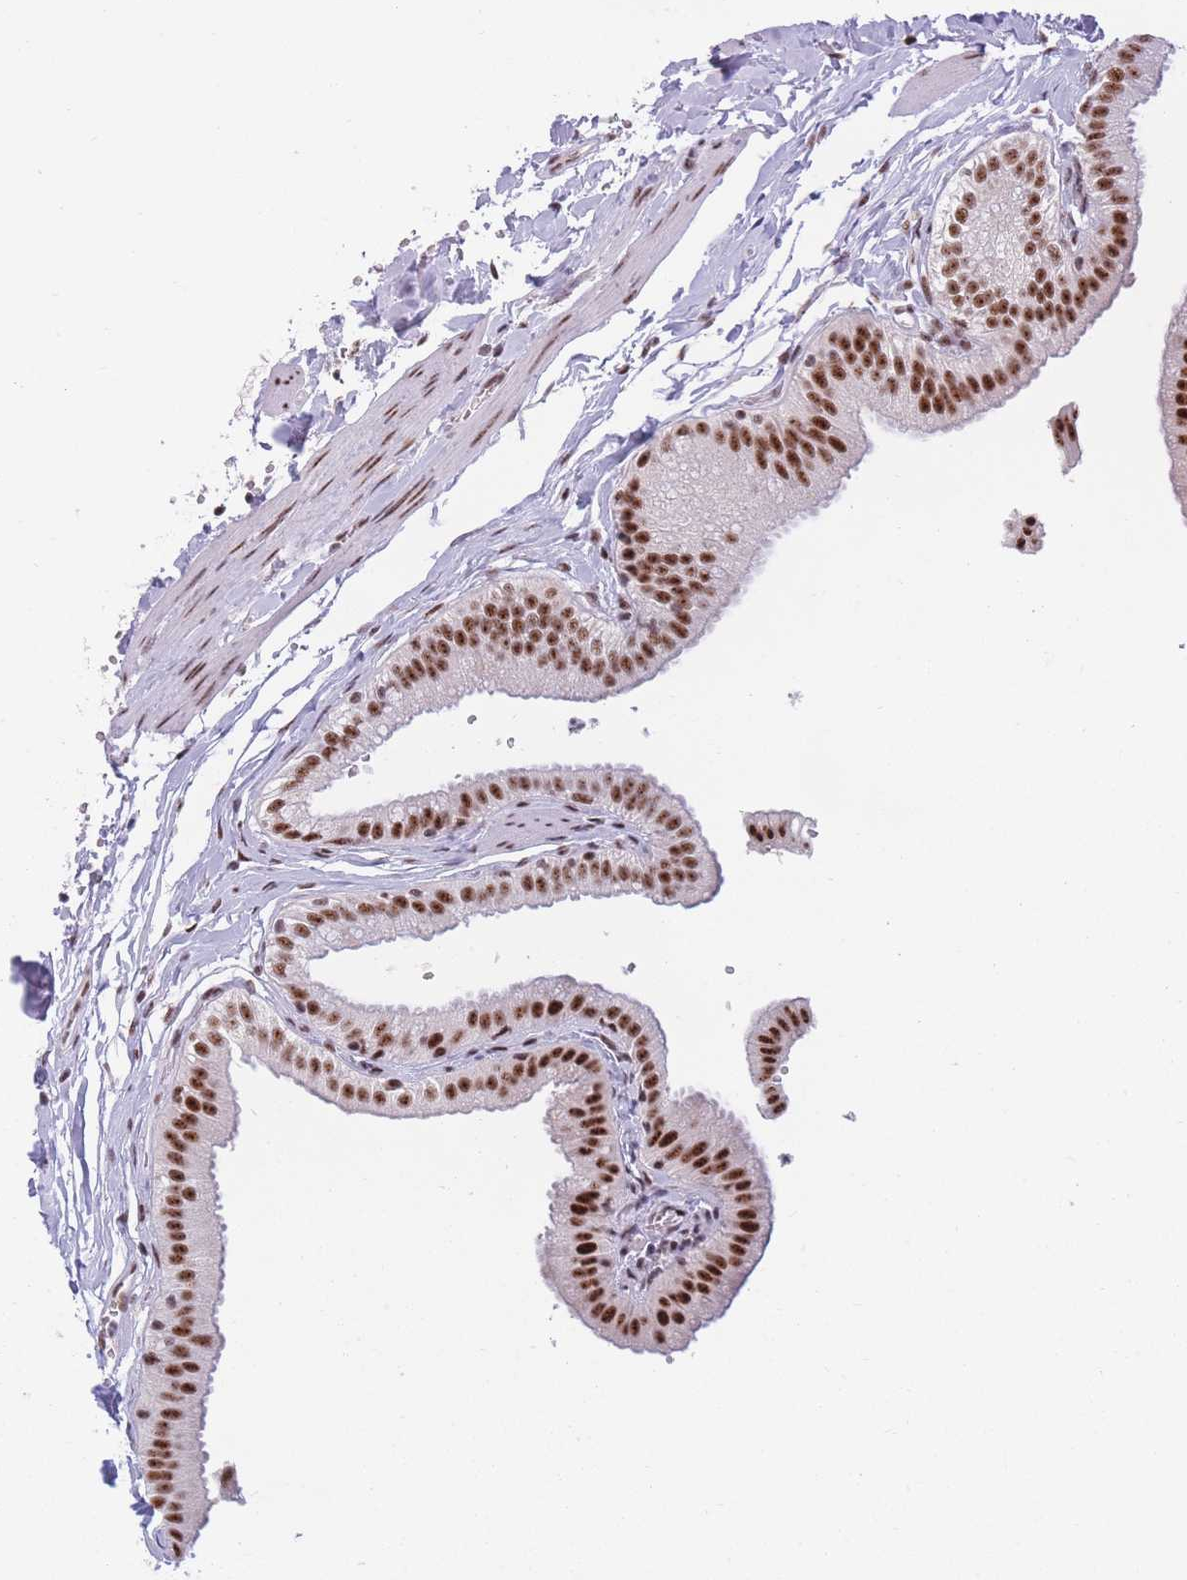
{"staining": {"intensity": "strong", "quantity": ">75%", "location": "nuclear"}, "tissue": "gallbladder", "cell_type": "Glandular cells", "image_type": "normal", "snomed": [{"axis": "morphology", "description": "Normal tissue, NOS"}, {"axis": "topography", "description": "Gallbladder"}], "caption": "IHC (DAB) staining of normal human gallbladder reveals strong nuclear protein positivity in approximately >75% of glandular cells. The staining was performed using DAB to visualize the protein expression in brown, while the nuclei were stained in blue with hematoxylin (Magnification: 20x).", "gene": "TMEM35B", "patient": {"sex": "female", "age": 61}}